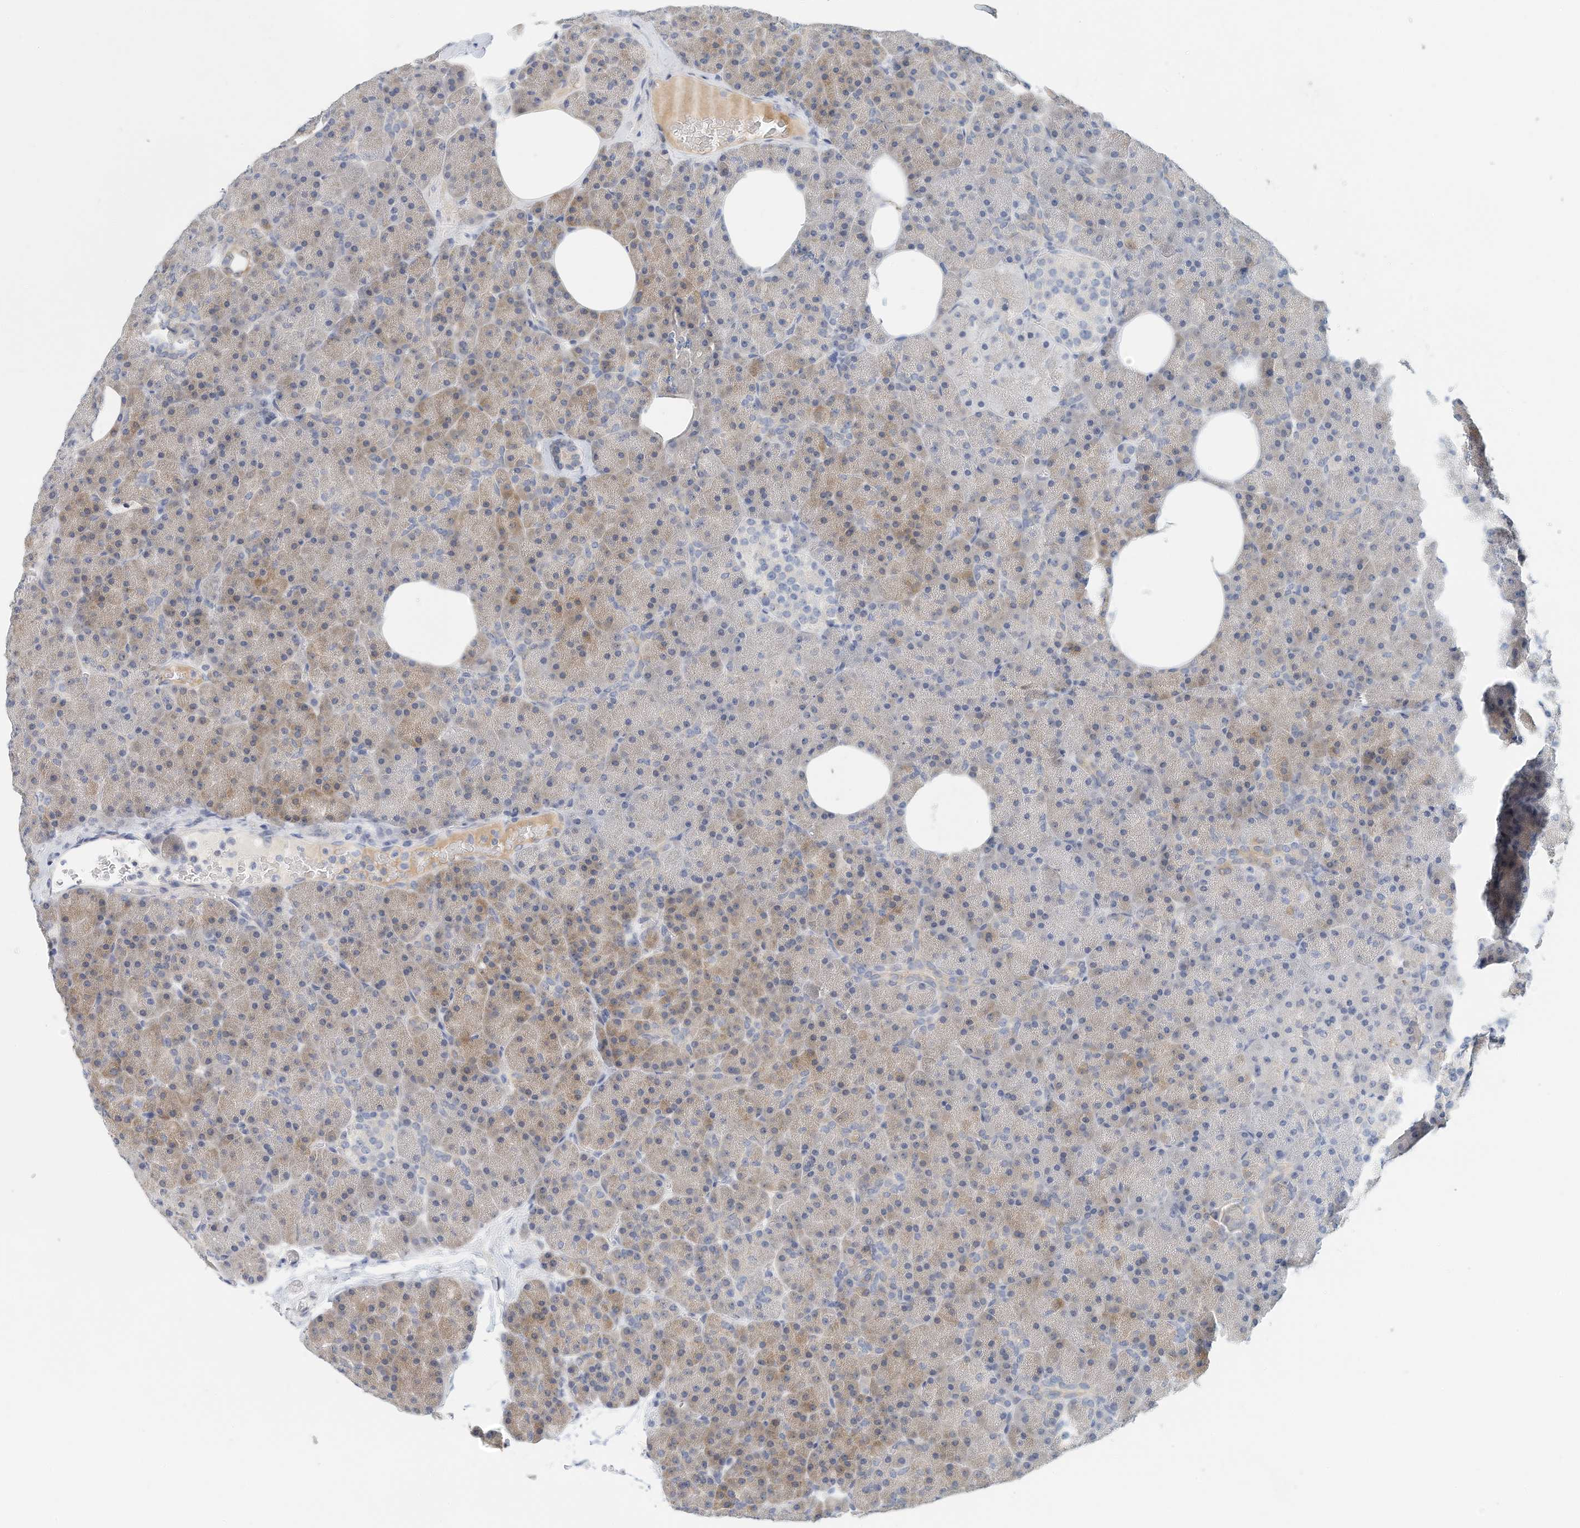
{"staining": {"intensity": "weak", "quantity": "25%-75%", "location": "cytoplasmic/membranous"}, "tissue": "pancreas", "cell_type": "Exocrine glandular cells", "image_type": "normal", "snomed": [{"axis": "morphology", "description": "Normal tissue, NOS"}, {"axis": "morphology", "description": "Carcinoid, malignant, NOS"}, {"axis": "topography", "description": "Pancreas"}], "caption": "Brown immunohistochemical staining in benign human pancreas reveals weak cytoplasmic/membranous staining in about 25%-75% of exocrine glandular cells.", "gene": "ARHGAP28", "patient": {"sex": "female", "age": 35}}